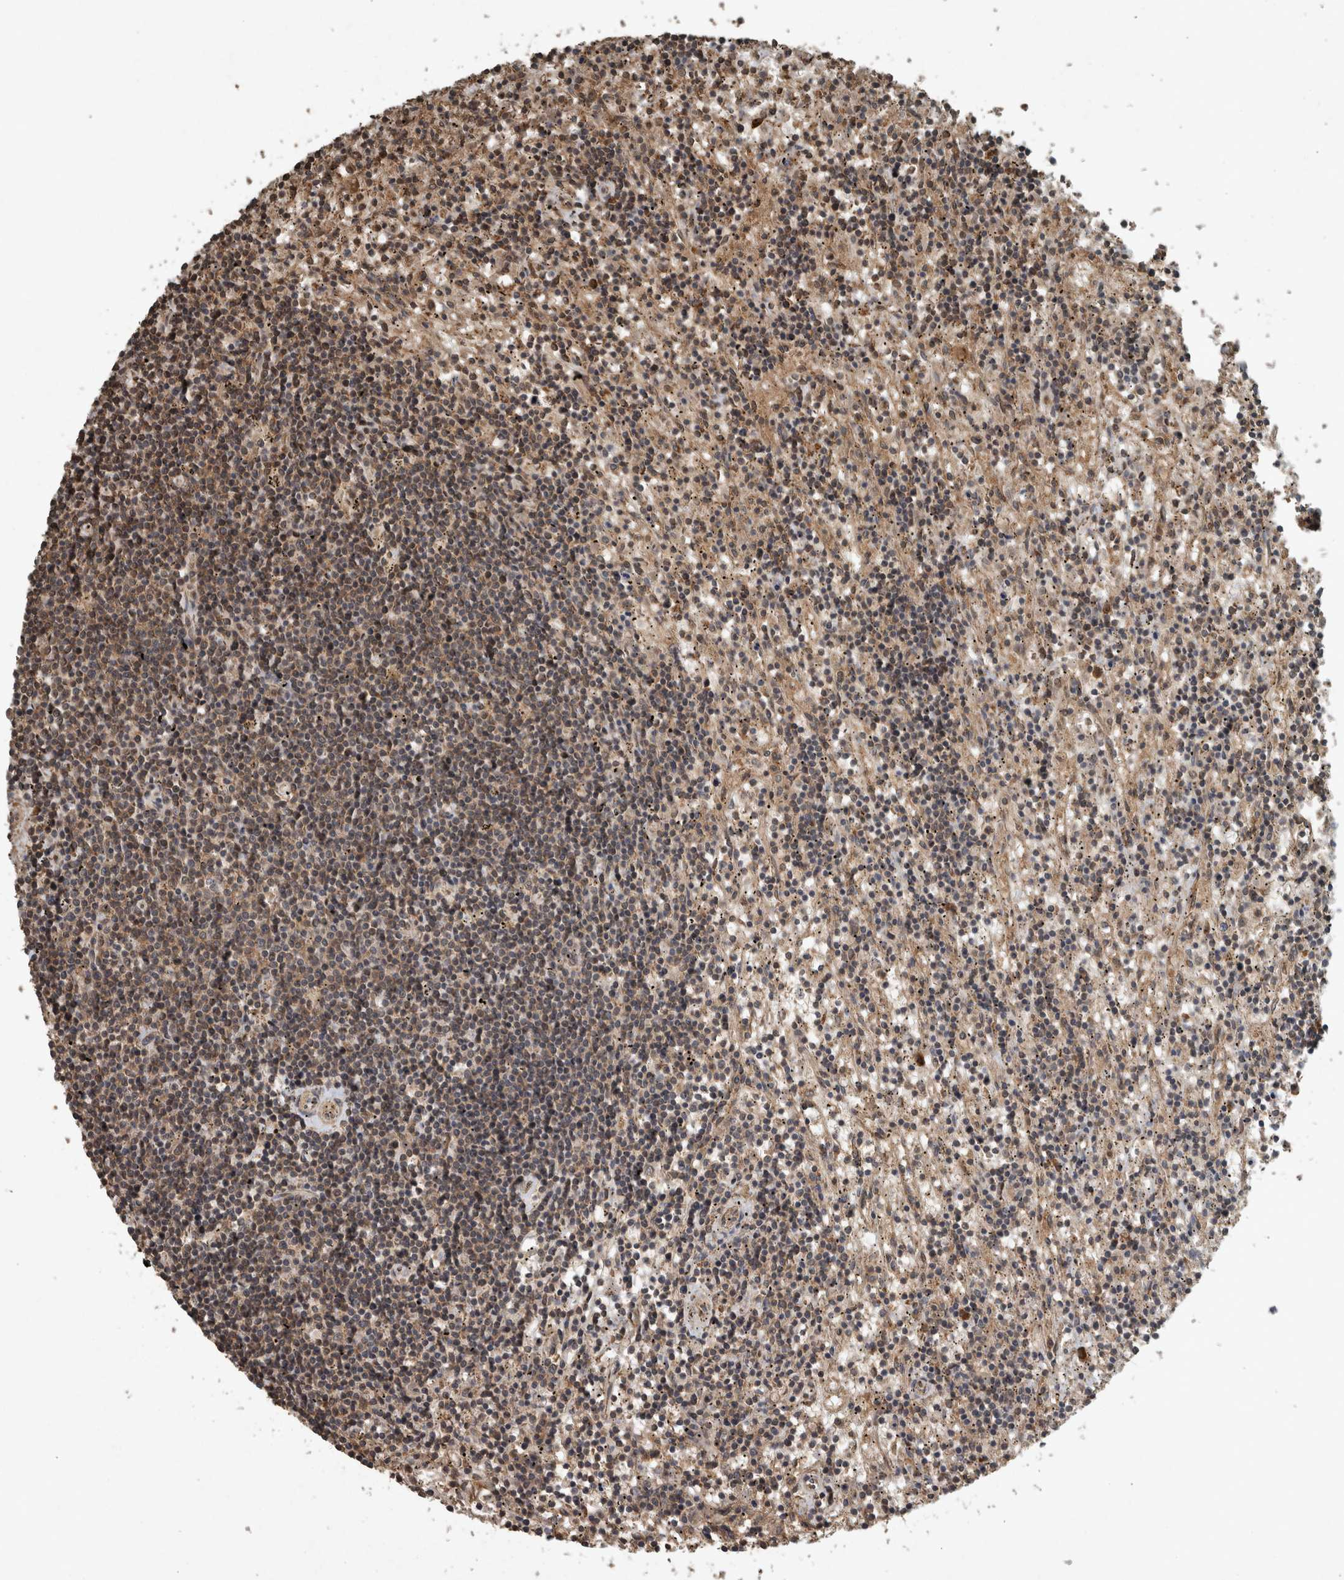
{"staining": {"intensity": "moderate", "quantity": "25%-75%", "location": "cytoplasmic/membranous,nuclear"}, "tissue": "lymphoma", "cell_type": "Tumor cells", "image_type": "cancer", "snomed": [{"axis": "morphology", "description": "Malignant lymphoma, non-Hodgkin's type, Low grade"}, {"axis": "topography", "description": "Spleen"}], "caption": "Protein positivity by IHC shows moderate cytoplasmic/membranous and nuclear expression in about 25%-75% of tumor cells in lymphoma.", "gene": "ARHGEF12", "patient": {"sex": "male", "age": 76}}